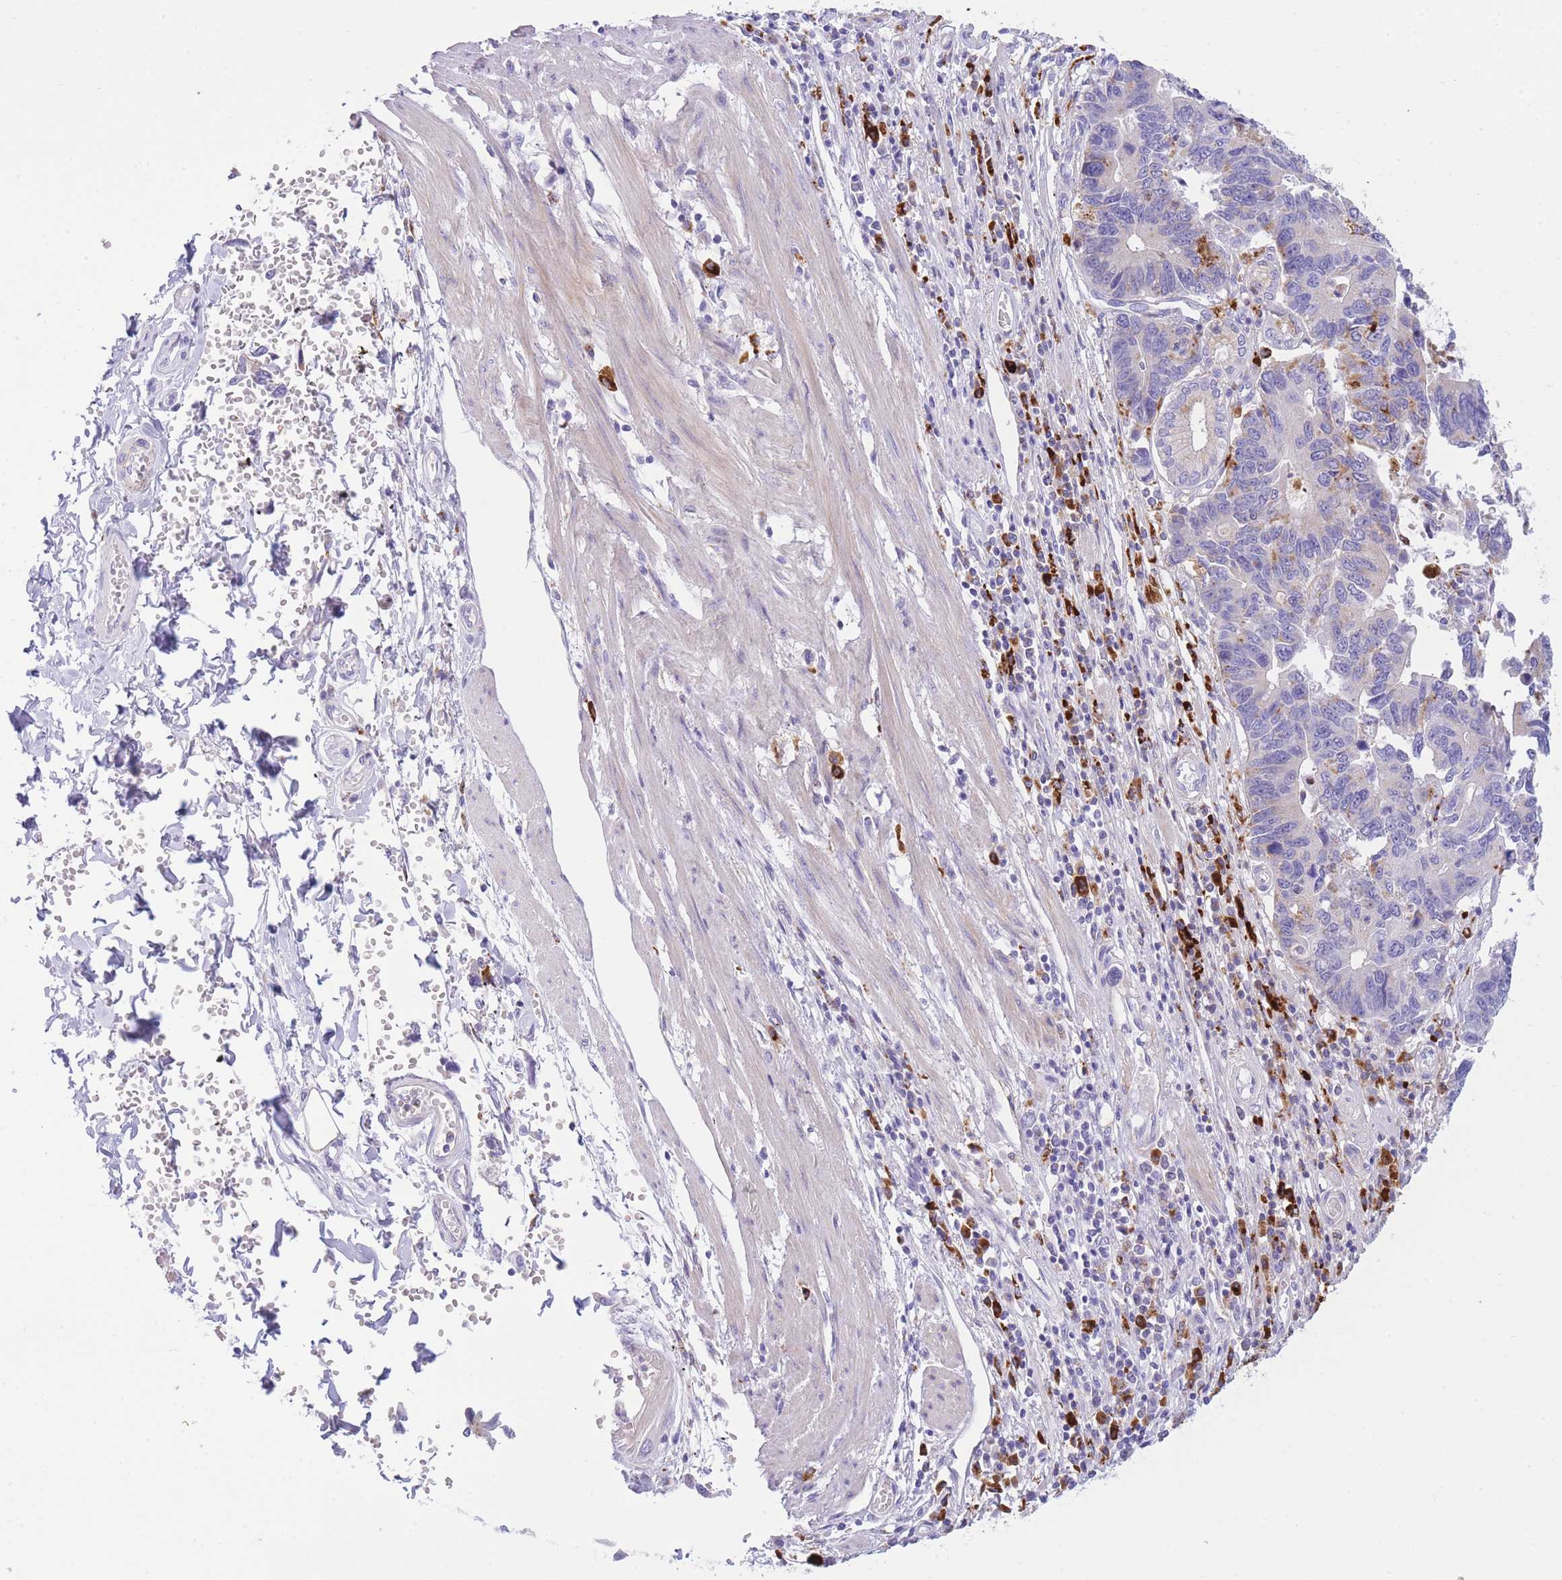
{"staining": {"intensity": "weak", "quantity": "25%-75%", "location": "cytoplasmic/membranous"}, "tissue": "stomach cancer", "cell_type": "Tumor cells", "image_type": "cancer", "snomed": [{"axis": "morphology", "description": "Adenocarcinoma, NOS"}, {"axis": "topography", "description": "Stomach"}], "caption": "IHC (DAB) staining of stomach adenocarcinoma exhibits weak cytoplasmic/membranous protein staining in approximately 25%-75% of tumor cells. Nuclei are stained in blue.", "gene": "PLBD1", "patient": {"sex": "male", "age": 59}}